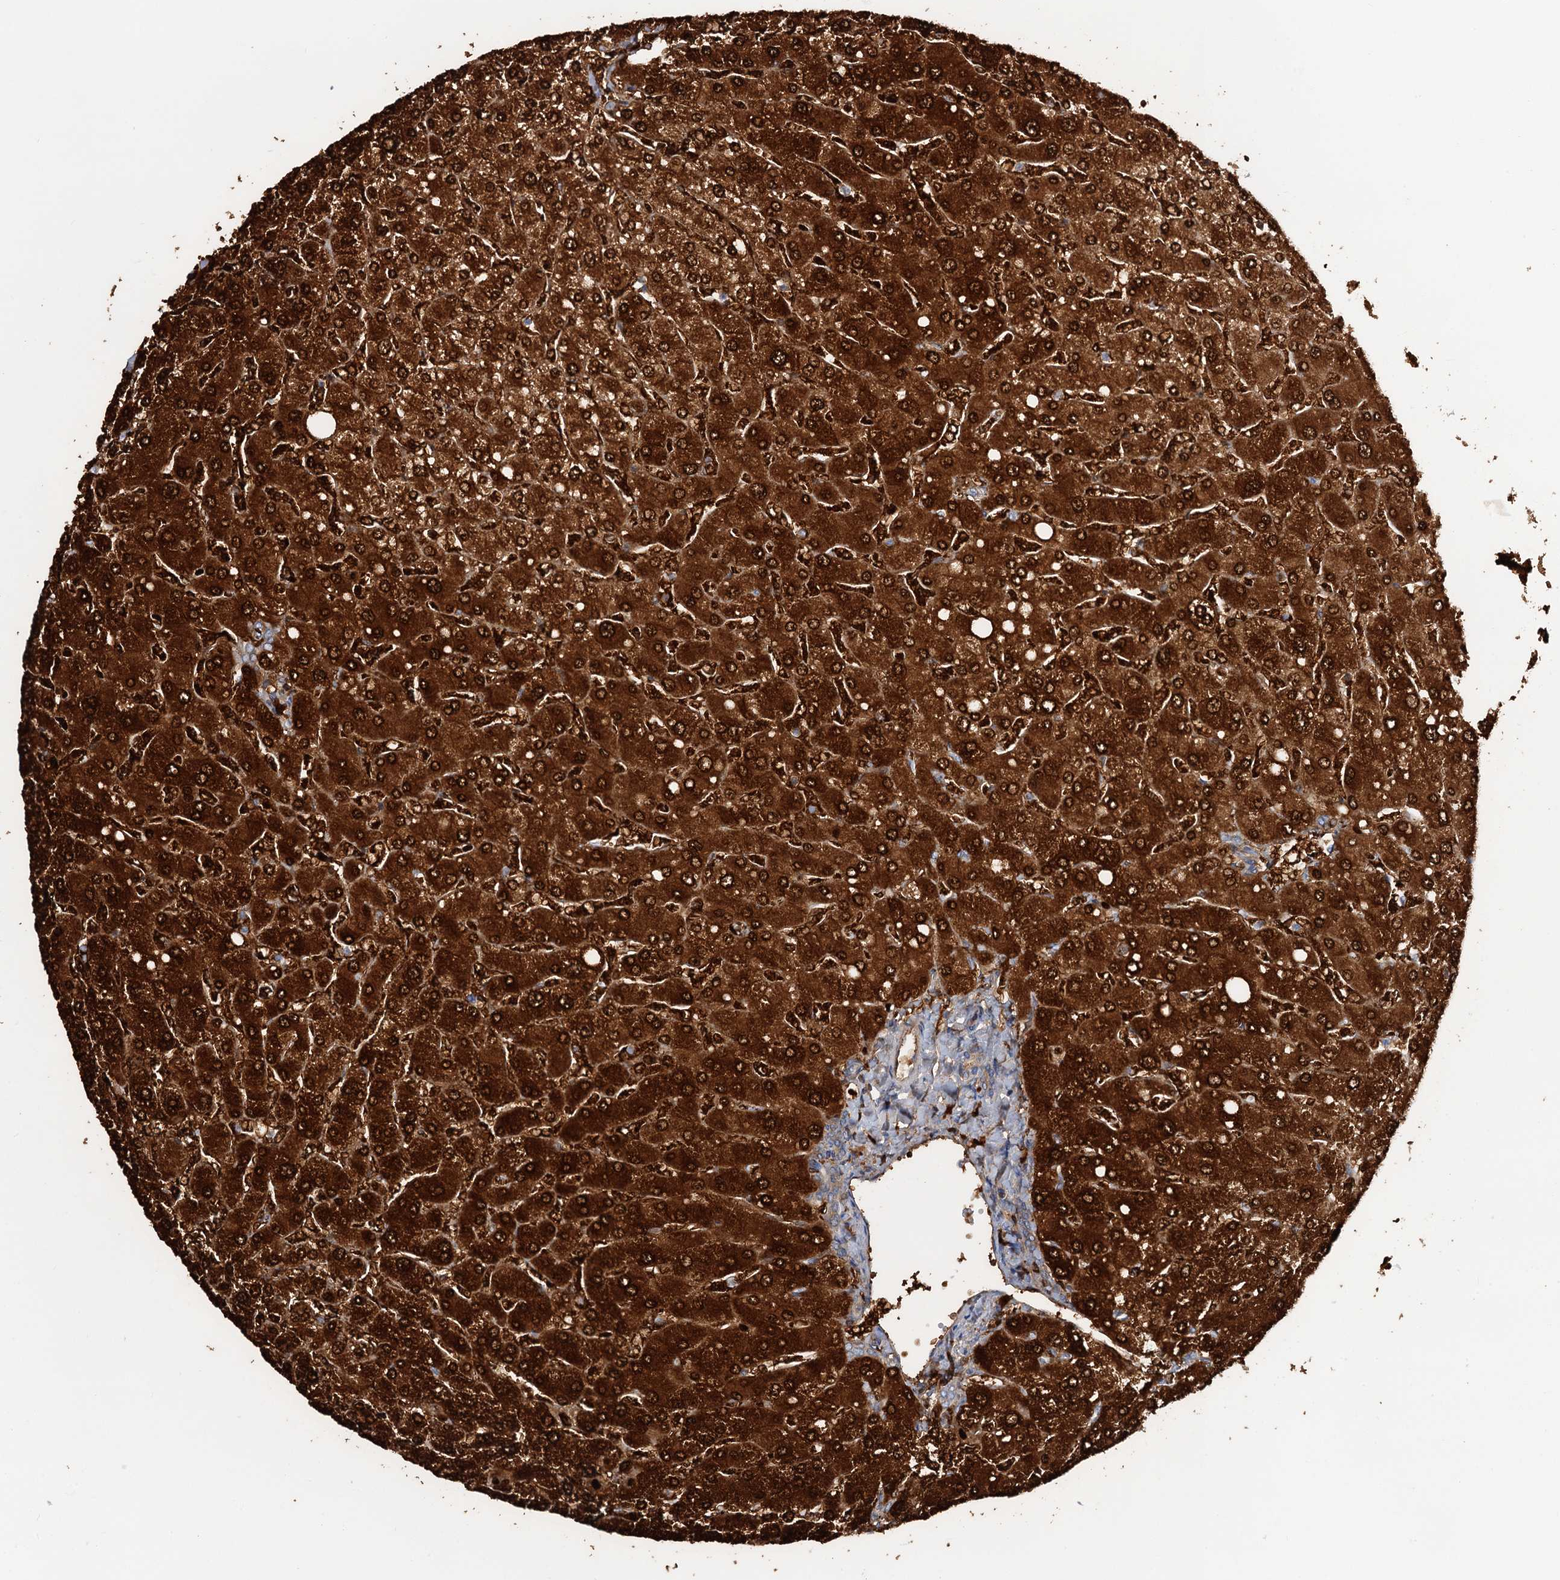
{"staining": {"intensity": "weak", "quantity": "<25%", "location": "cytoplasmic/membranous"}, "tissue": "liver", "cell_type": "Cholangiocytes", "image_type": "normal", "snomed": [{"axis": "morphology", "description": "Normal tissue, NOS"}, {"axis": "topography", "description": "Liver"}], "caption": "IHC photomicrograph of normal human liver stained for a protein (brown), which shows no expression in cholangiocytes. The staining was performed using DAB to visualize the protein expression in brown, while the nuclei were stained in blue with hematoxylin (Magnification: 20x).", "gene": "FAH", "patient": {"sex": "male", "age": 55}}